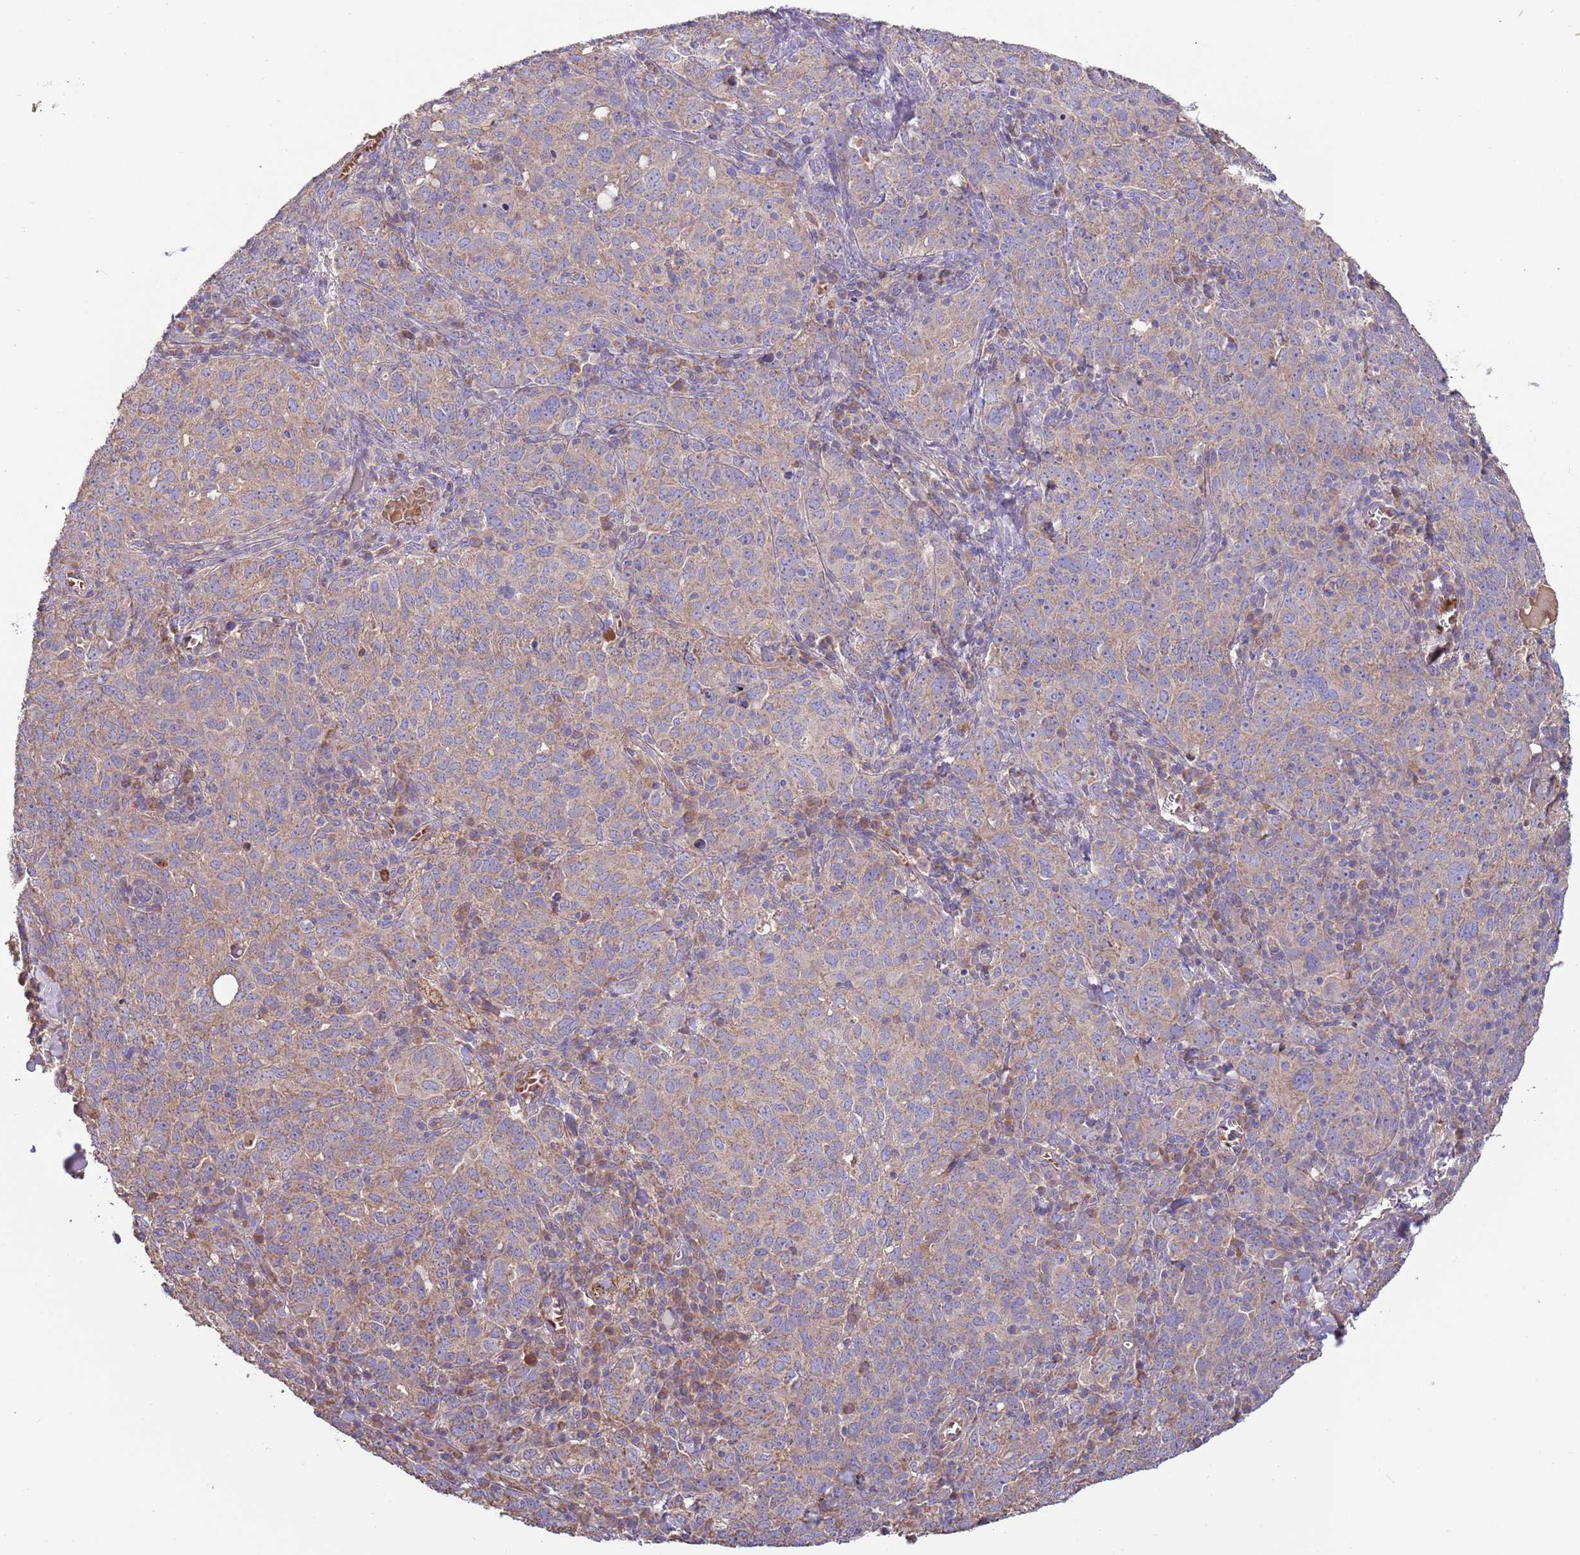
{"staining": {"intensity": "weak", "quantity": ">75%", "location": "cytoplasmic/membranous"}, "tissue": "ovarian cancer", "cell_type": "Tumor cells", "image_type": "cancer", "snomed": [{"axis": "morphology", "description": "Carcinoma, endometroid"}, {"axis": "topography", "description": "Ovary"}], "caption": "Immunohistochemical staining of endometroid carcinoma (ovarian) exhibits low levels of weak cytoplasmic/membranous staining in approximately >75% of tumor cells.", "gene": "TRMO", "patient": {"sex": "female", "age": 62}}